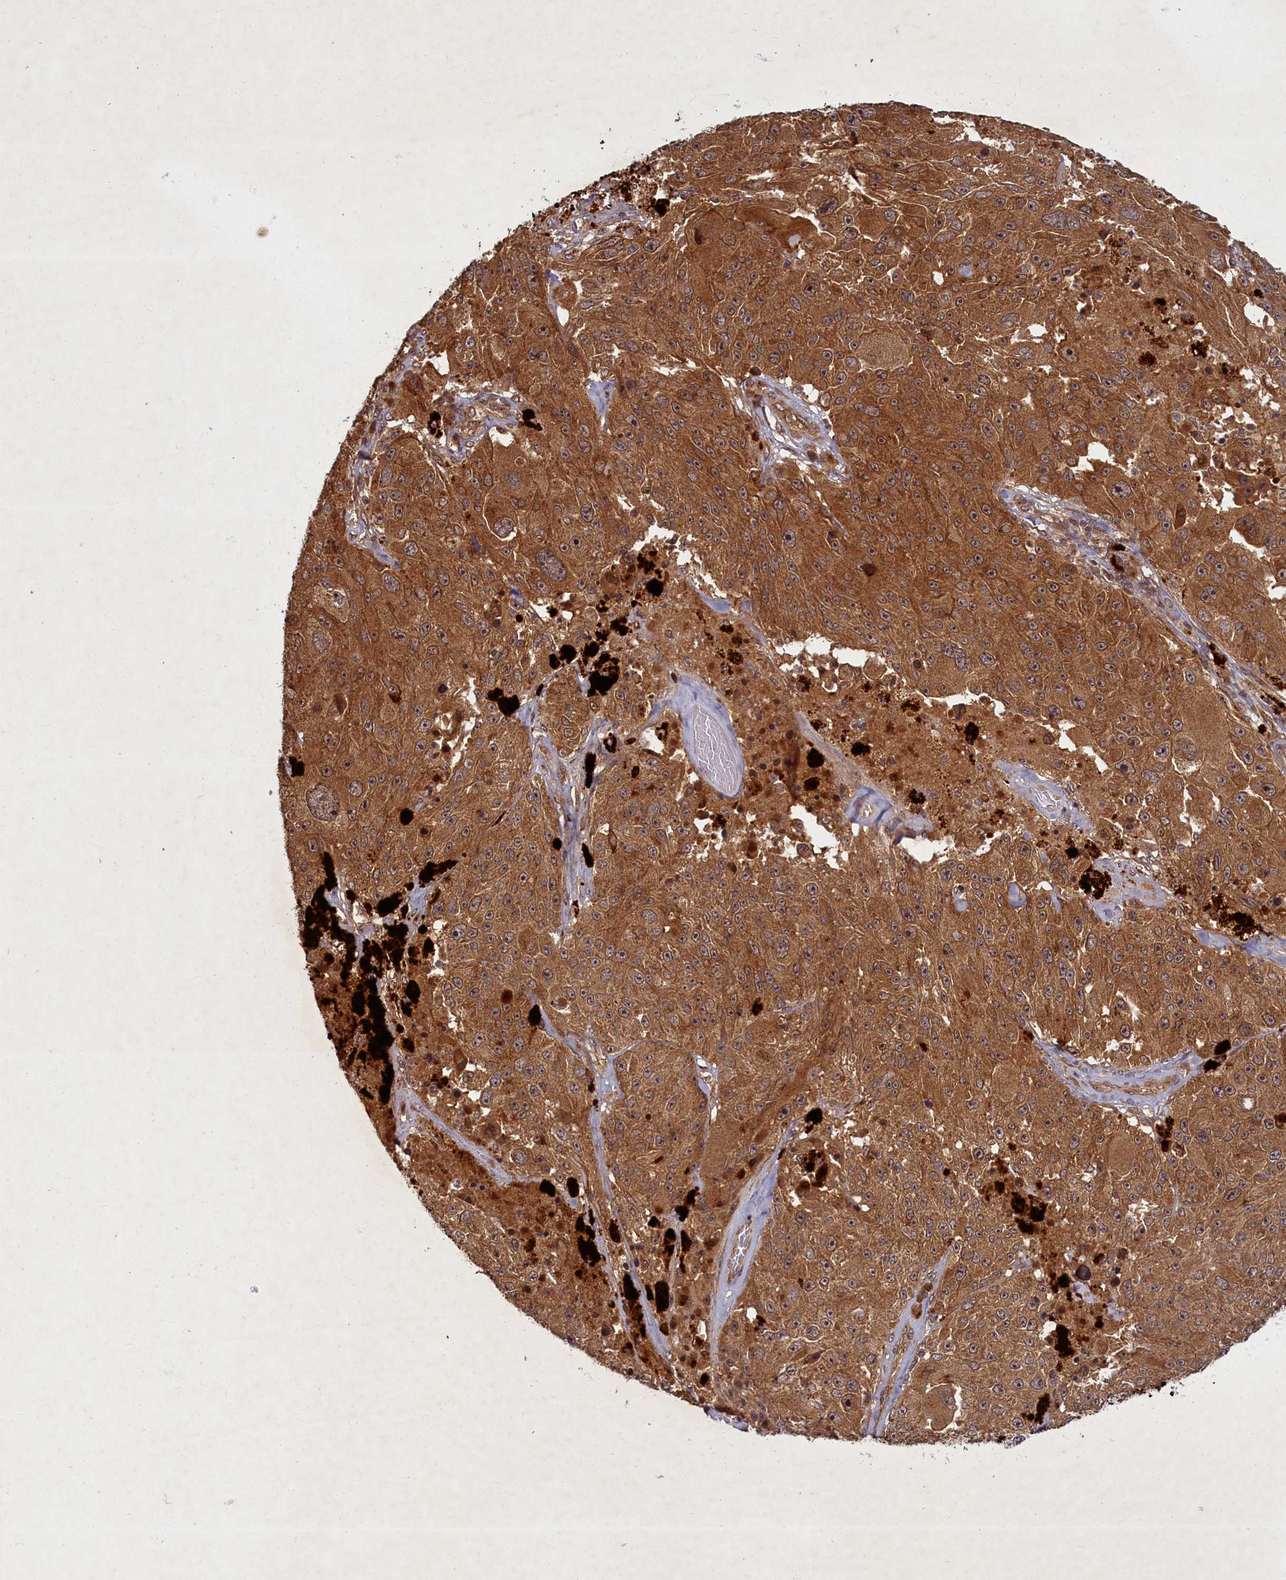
{"staining": {"intensity": "moderate", "quantity": ">75%", "location": "cytoplasmic/membranous"}, "tissue": "melanoma", "cell_type": "Tumor cells", "image_type": "cancer", "snomed": [{"axis": "morphology", "description": "Malignant melanoma, Metastatic site"}, {"axis": "topography", "description": "Lymph node"}], "caption": "A histopathology image showing moderate cytoplasmic/membranous positivity in about >75% of tumor cells in melanoma, as visualized by brown immunohistochemical staining.", "gene": "BICD1", "patient": {"sex": "male", "age": 62}}